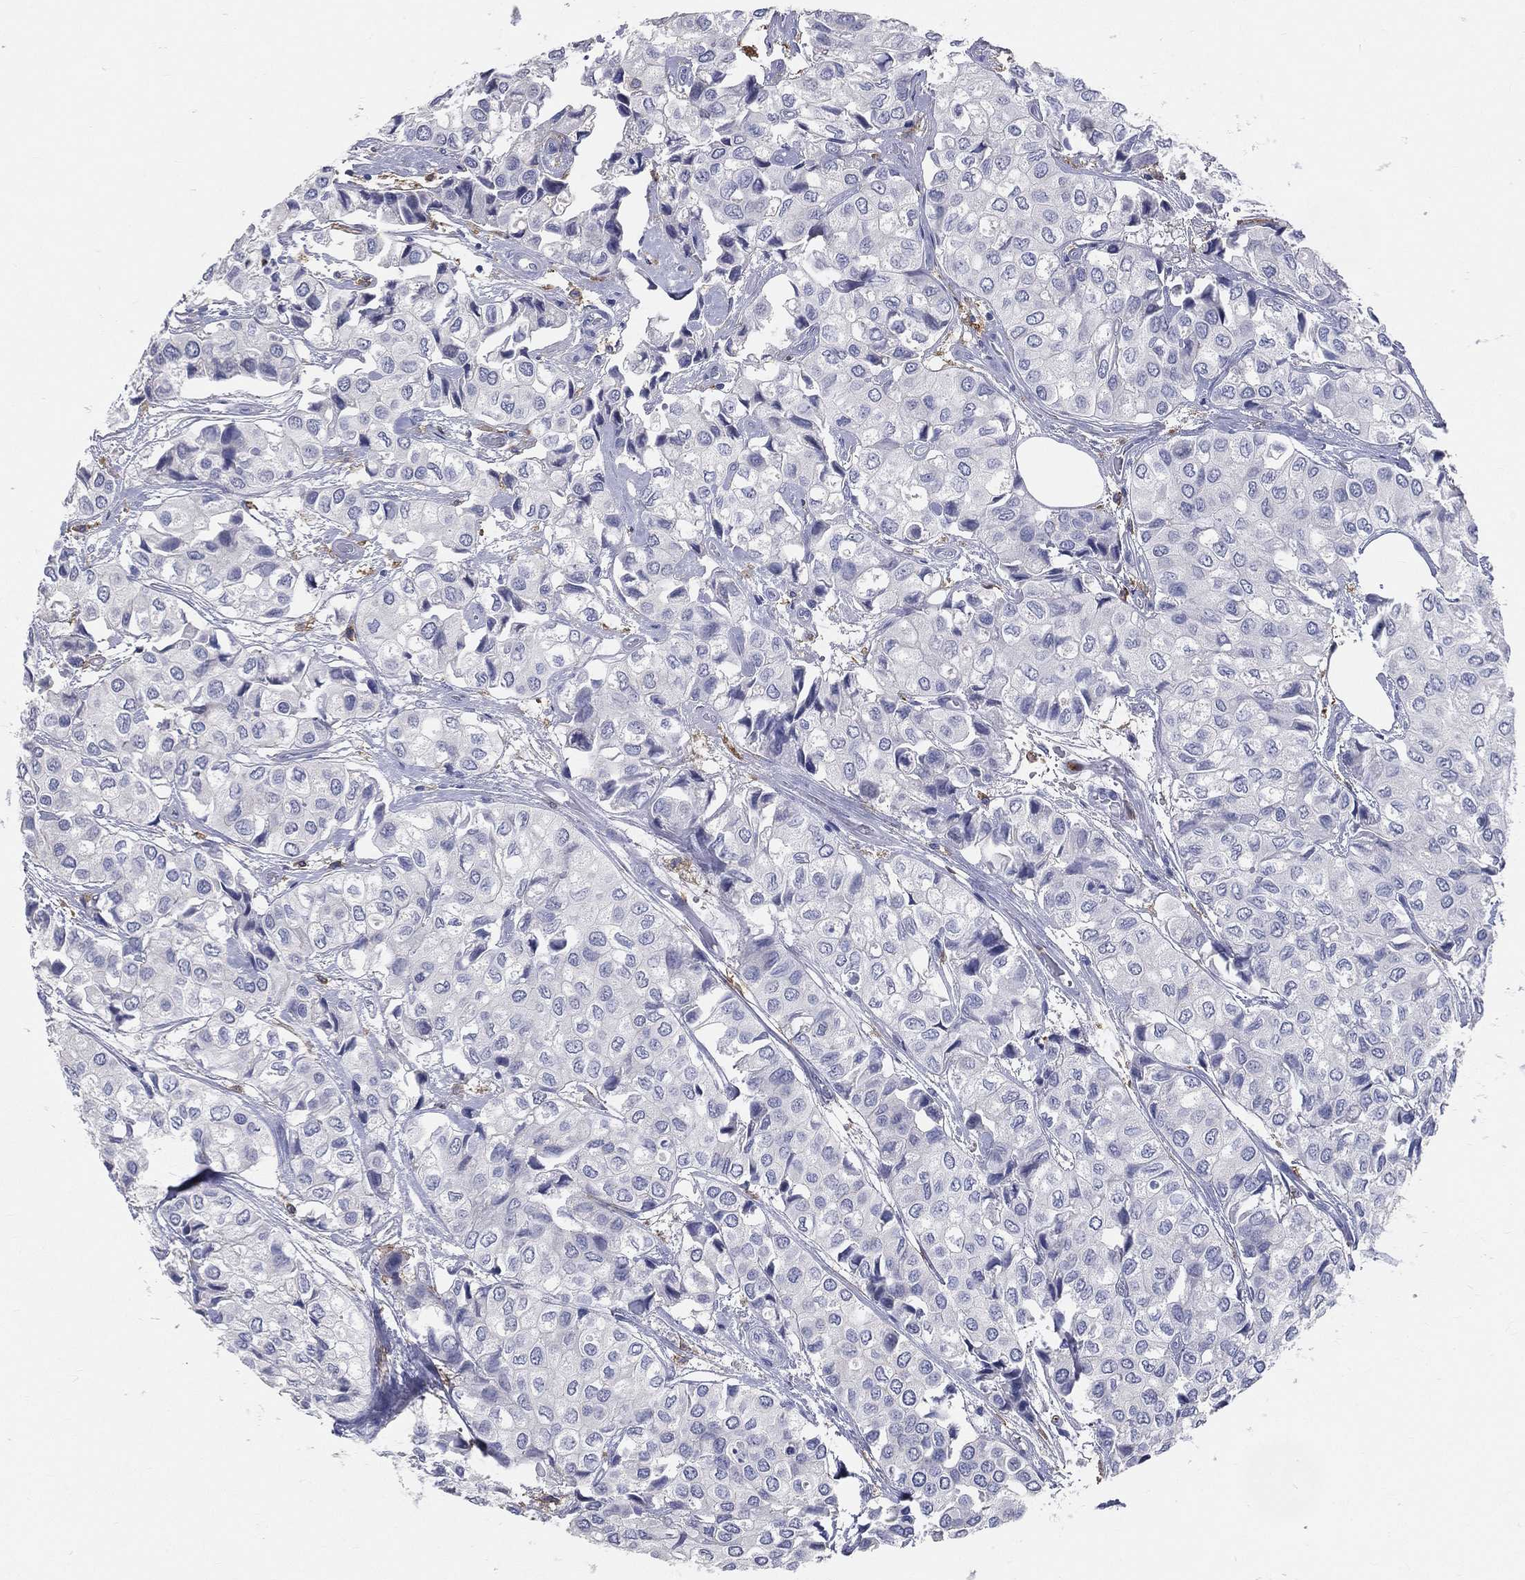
{"staining": {"intensity": "negative", "quantity": "none", "location": "none"}, "tissue": "urothelial cancer", "cell_type": "Tumor cells", "image_type": "cancer", "snomed": [{"axis": "morphology", "description": "Urothelial carcinoma, High grade"}, {"axis": "topography", "description": "Urinary bladder"}], "caption": "Histopathology image shows no protein expression in tumor cells of urothelial cancer tissue.", "gene": "CD33", "patient": {"sex": "male", "age": 73}}